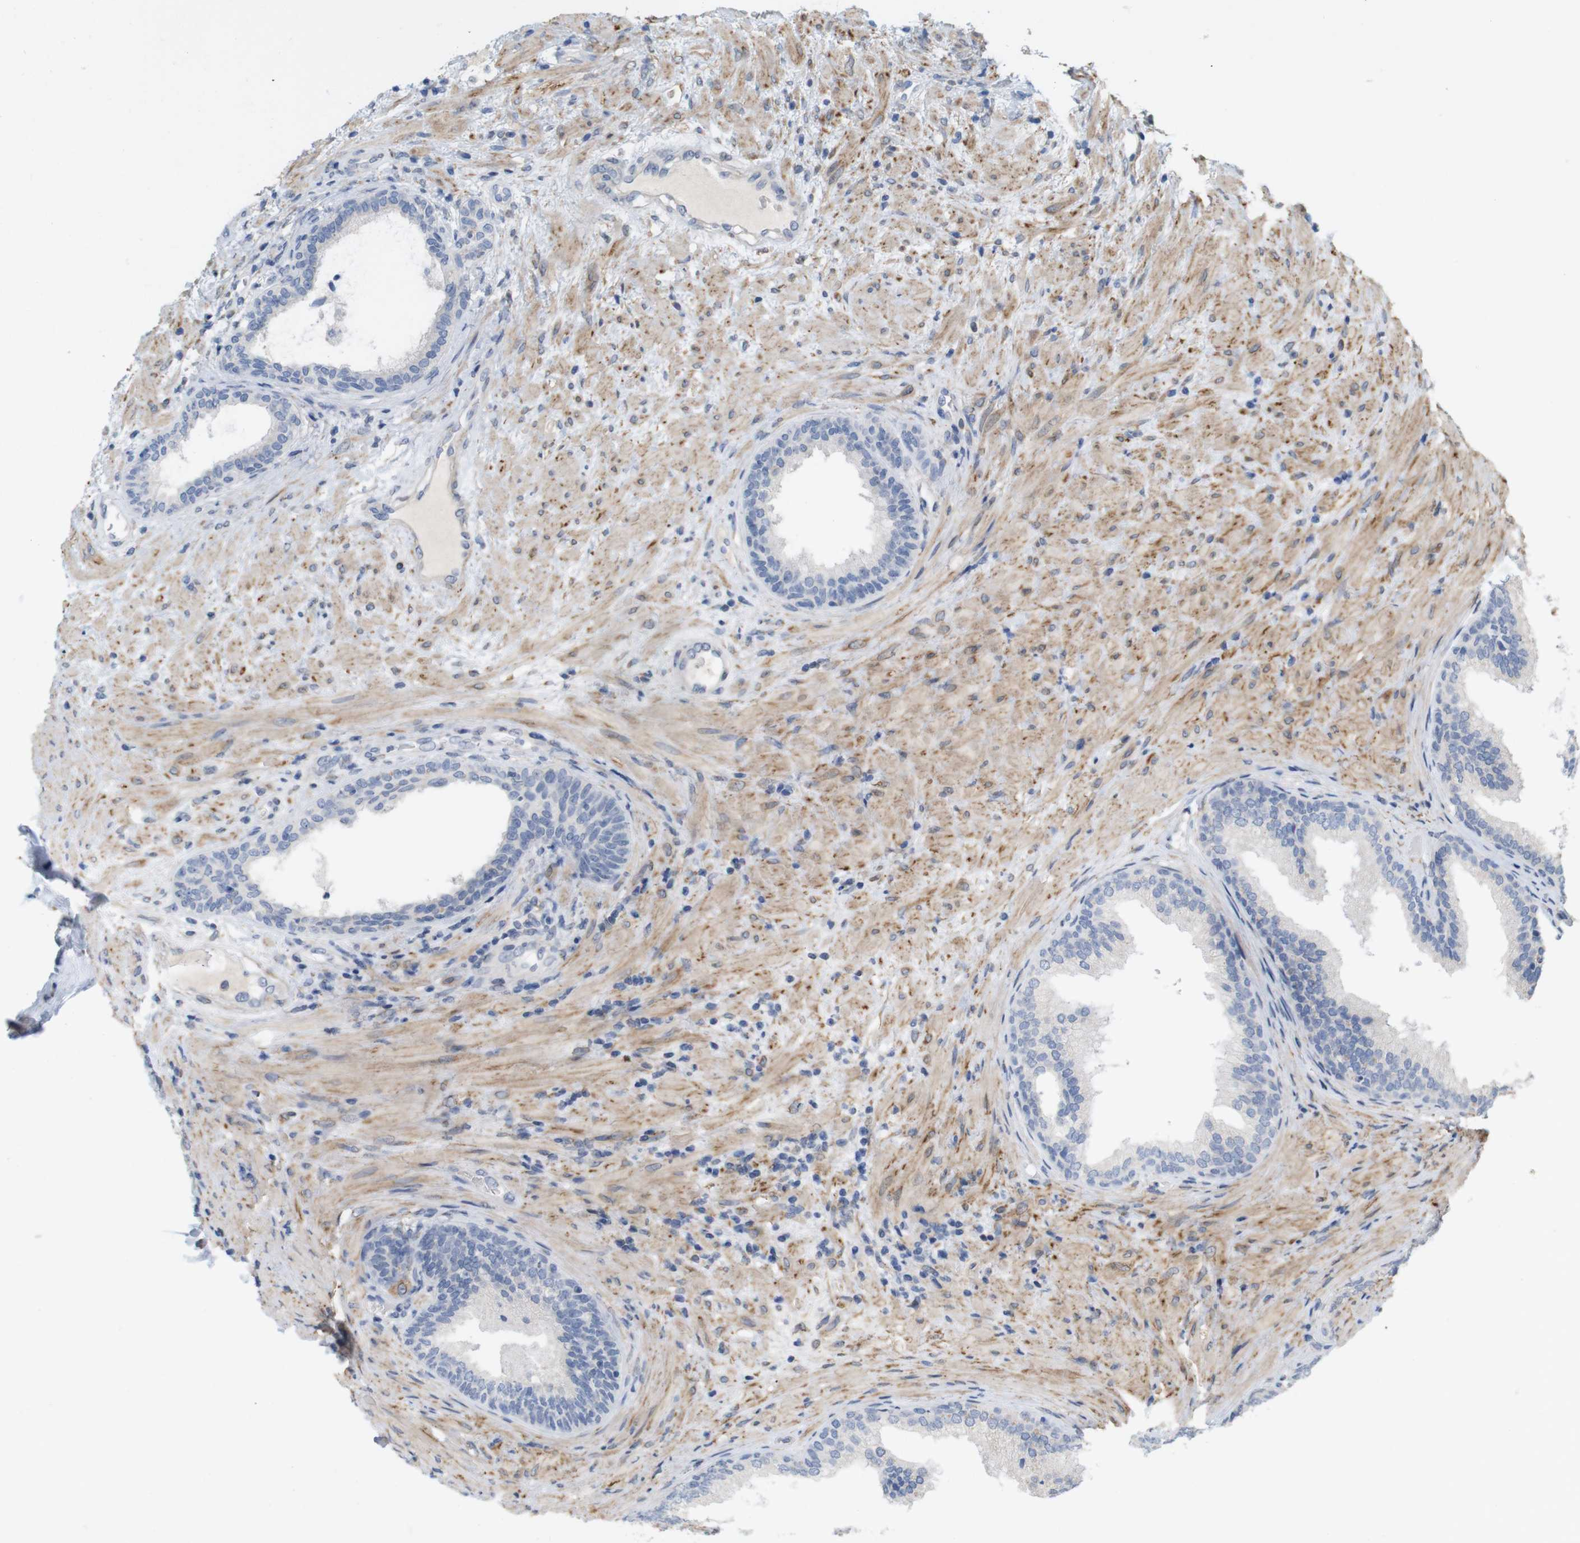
{"staining": {"intensity": "negative", "quantity": "none", "location": "none"}, "tissue": "prostate", "cell_type": "Glandular cells", "image_type": "normal", "snomed": [{"axis": "morphology", "description": "Normal tissue, NOS"}, {"axis": "topography", "description": "Prostate"}], "caption": "An immunohistochemistry histopathology image of benign prostate is shown. There is no staining in glandular cells of prostate.", "gene": "ITPR1", "patient": {"sex": "male", "age": 76}}